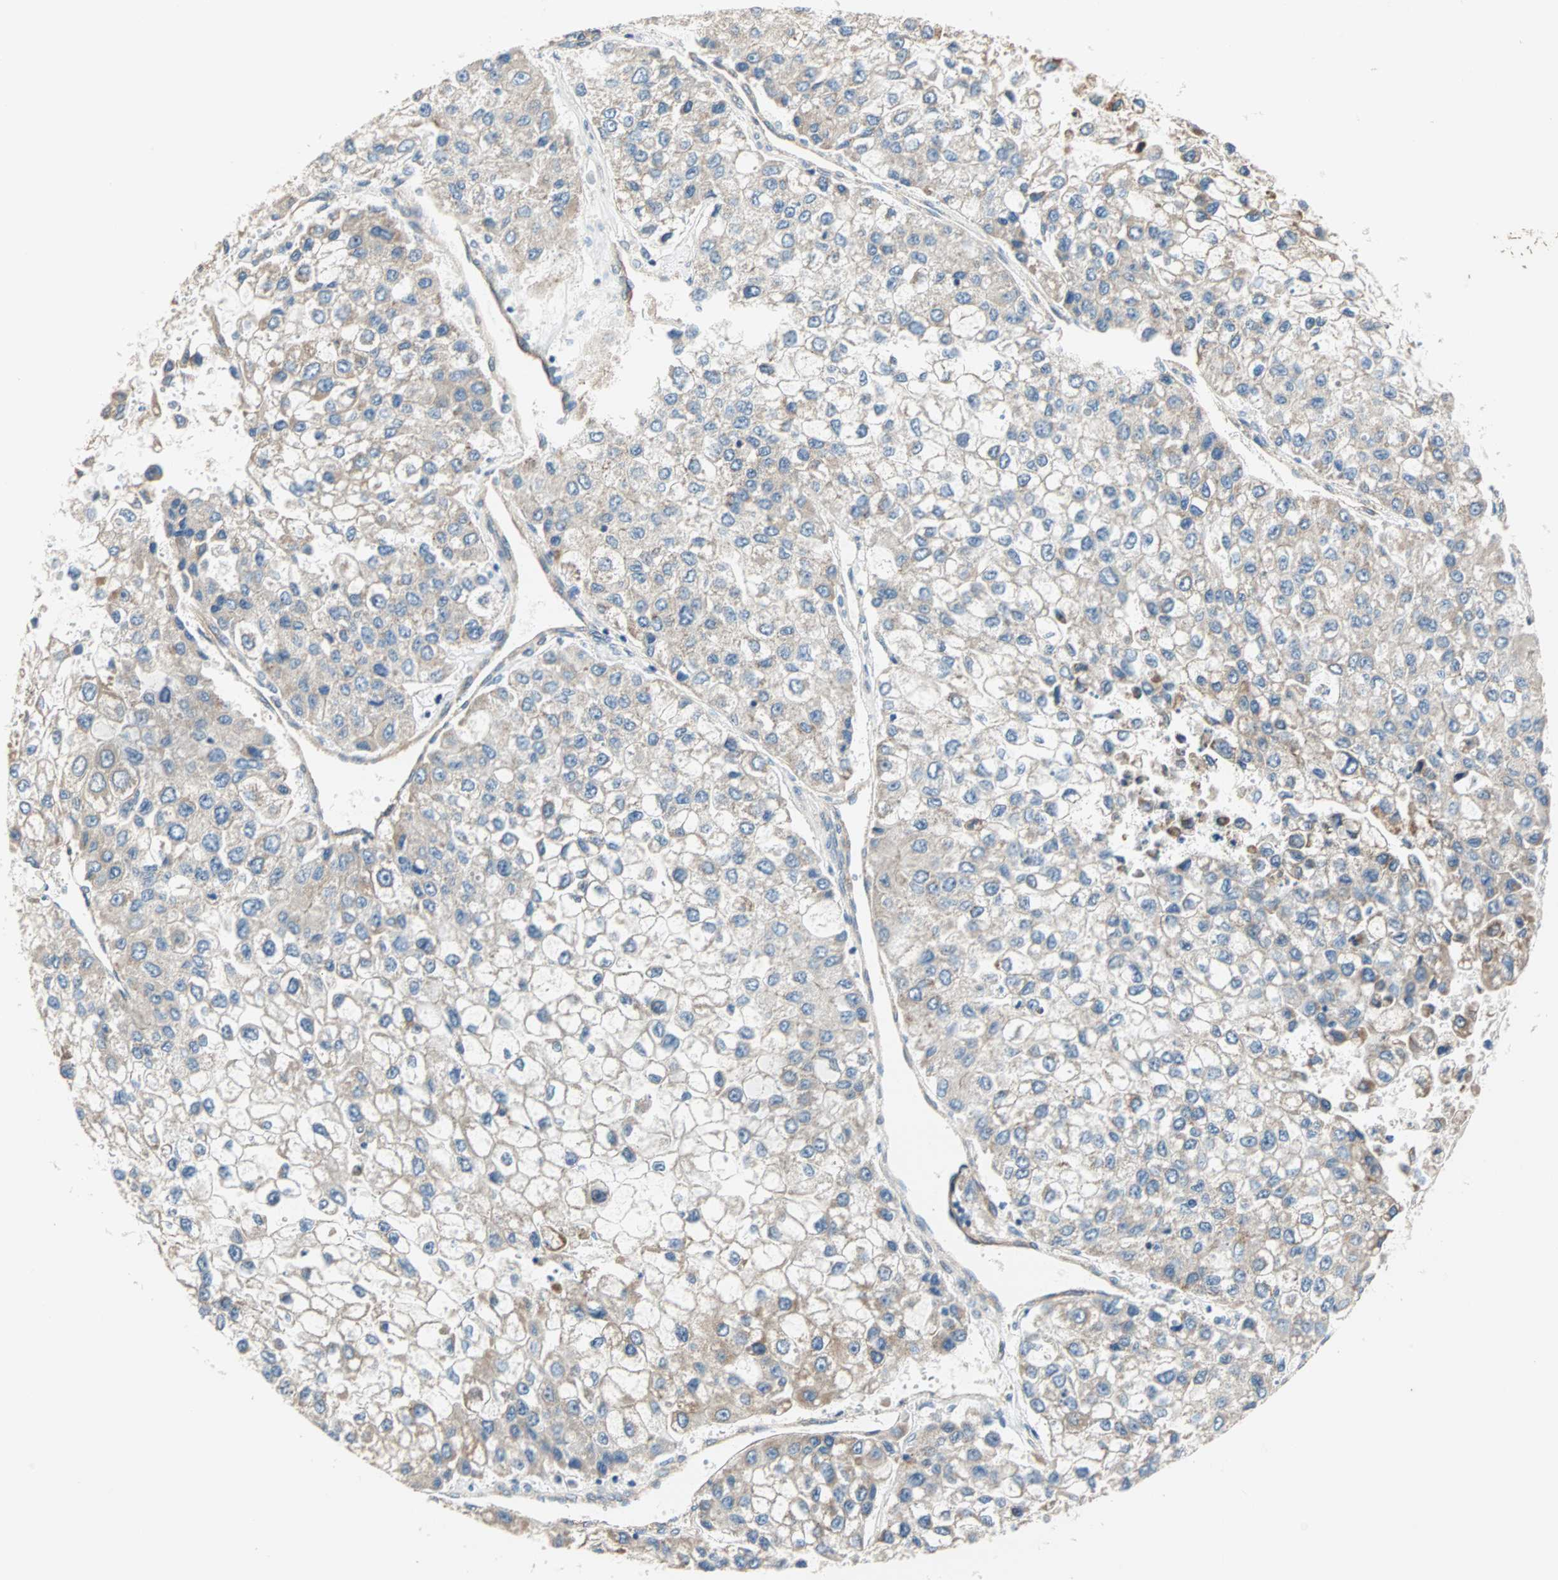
{"staining": {"intensity": "moderate", "quantity": "25%-75%", "location": "cytoplasmic/membranous"}, "tissue": "liver cancer", "cell_type": "Tumor cells", "image_type": "cancer", "snomed": [{"axis": "morphology", "description": "Carcinoma, Hepatocellular, NOS"}, {"axis": "topography", "description": "Liver"}], "caption": "Human liver cancer (hepatocellular carcinoma) stained with a brown dye exhibits moderate cytoplasmic/membranous positive positivity in approximately 25%-75% of tumor cells.", "gene": "PDE8A", "patient": {"sex": "female", "age": 66}}